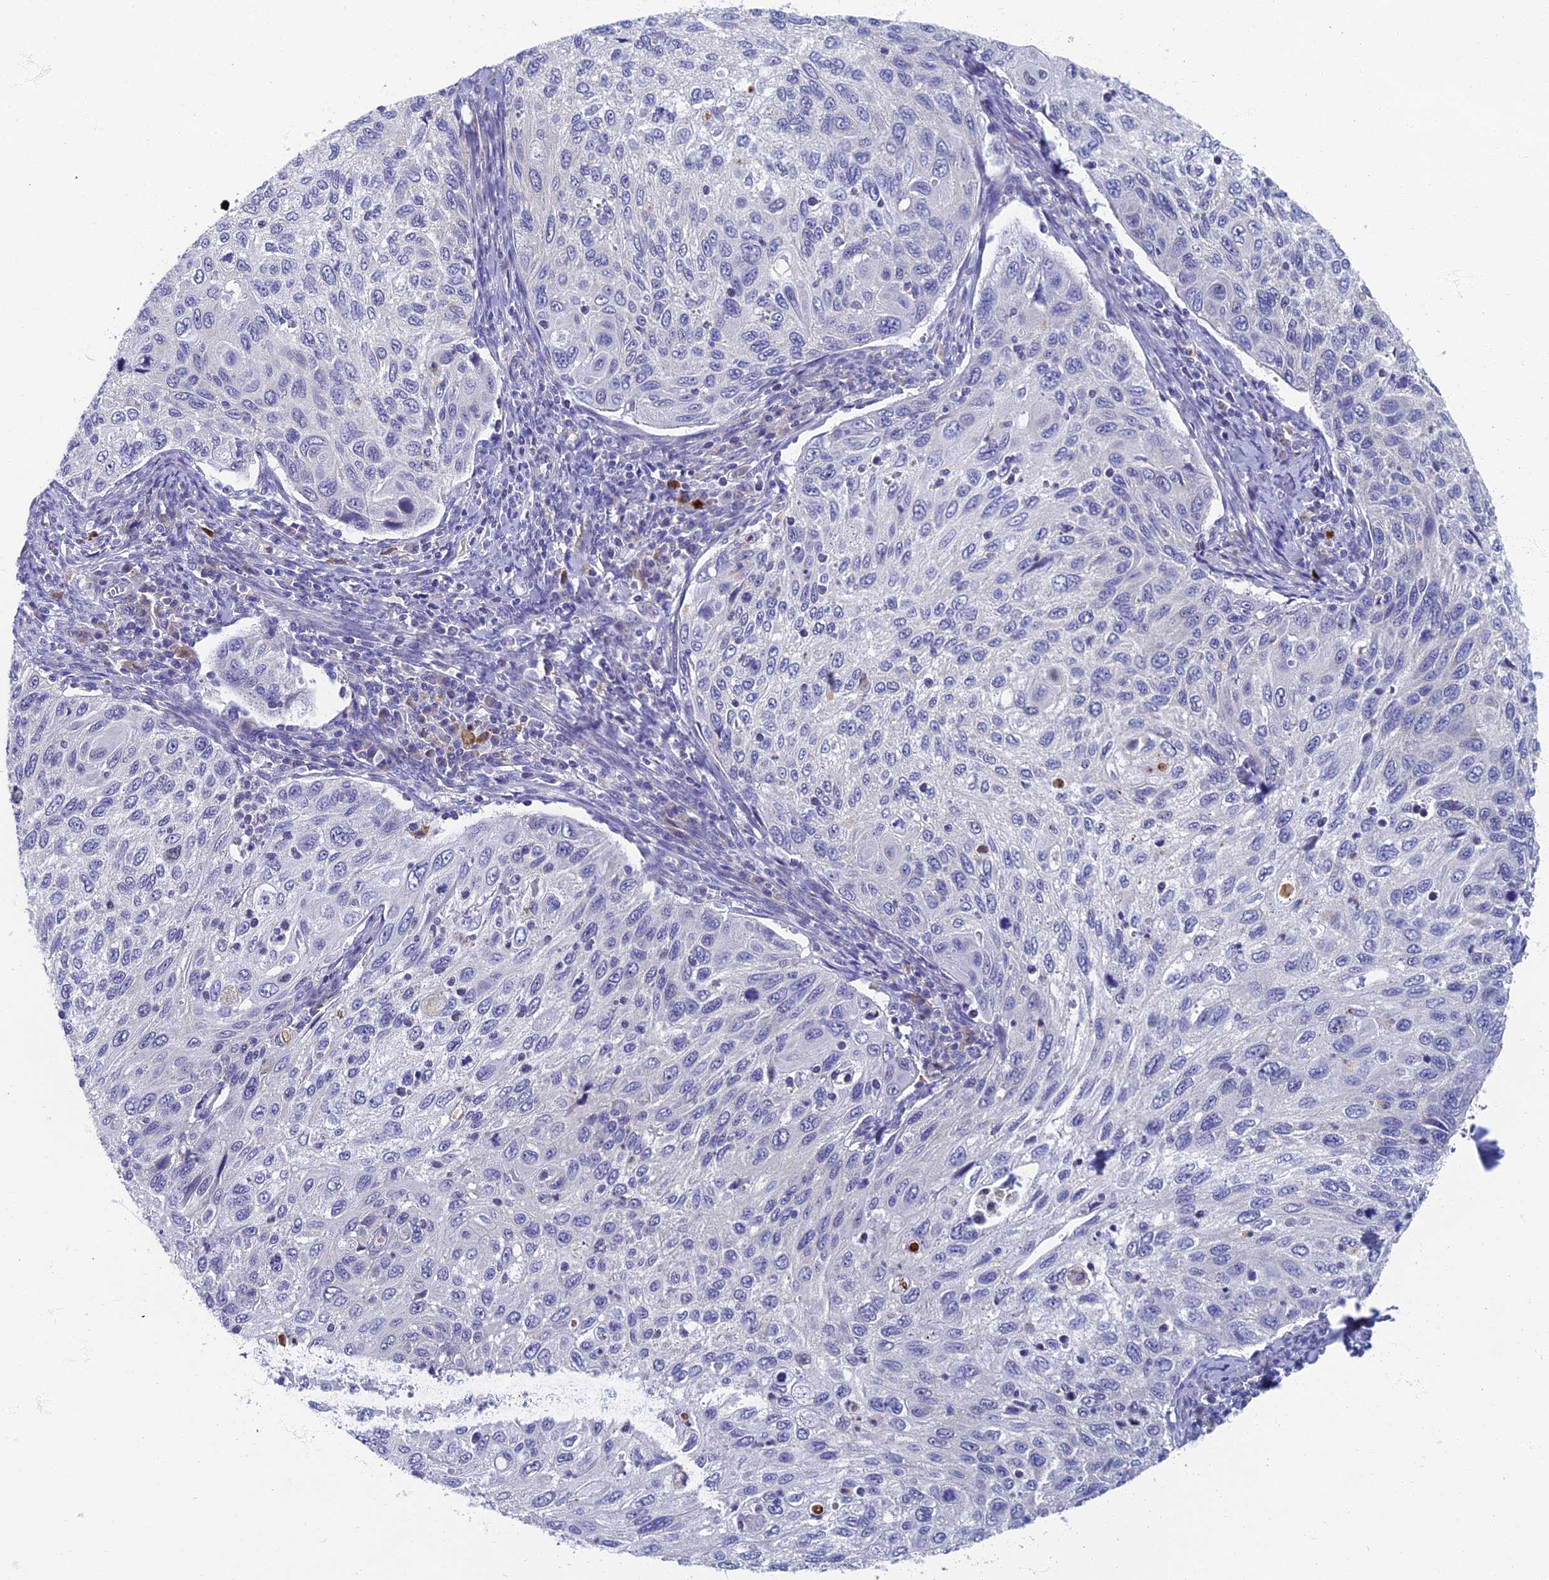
{"staining": {"intensity": "negative", "quantity": "none", "location": "none"}, "tissue": "cervical cancer", "cell_type": "Tumor cells", "image_type": "cancer", "snomed": [{"axis": "morphology", "description": "Squamous cell carcinoma, NOS"}, {"axis": "topography", "description": "Cervix"}], "caption": "This is an immunohistochemistry image of squamous cell carcinoma (cervical). There is no staining in tumor cells.", "gene": "SPIN4", "patient": {"sex": "female", "age": 70}}